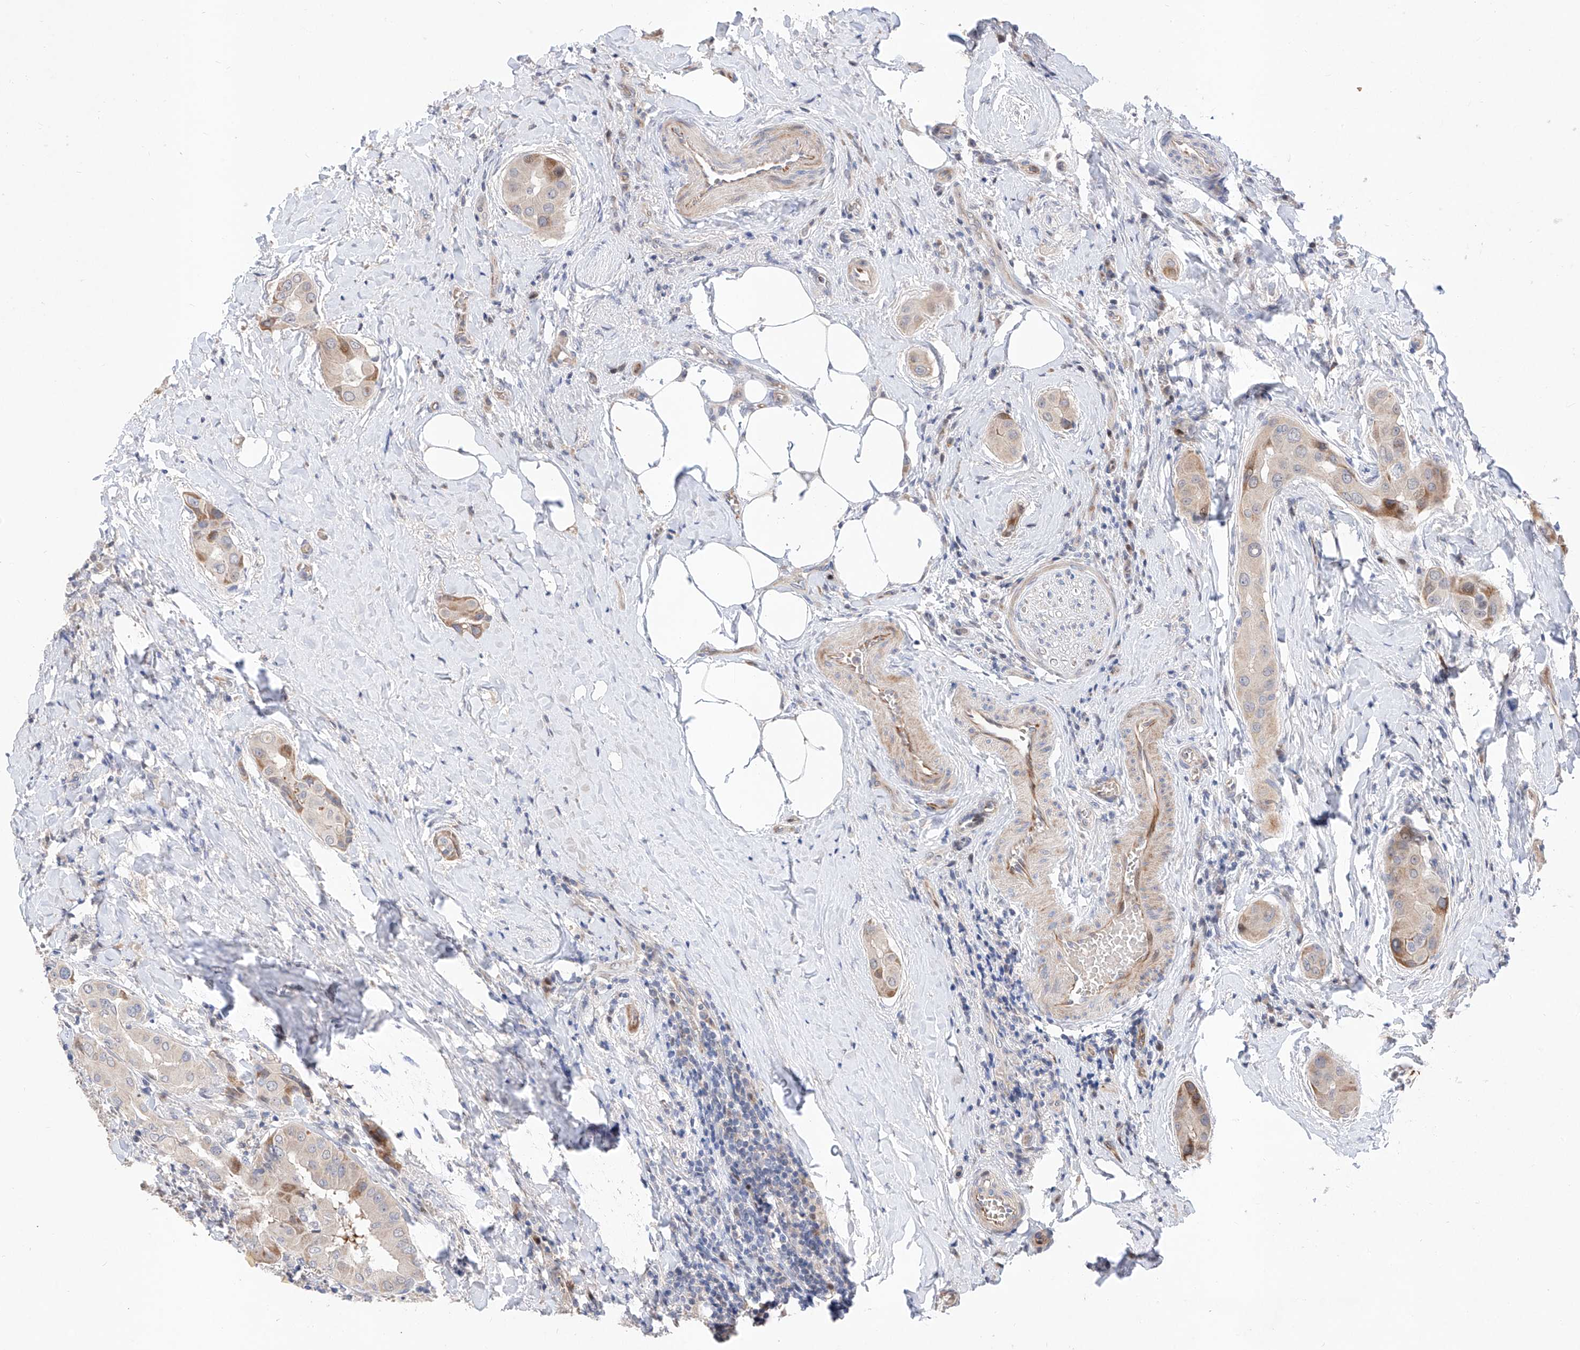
{"staining": {"intensity": "moderate", "quantity": "<25%", "location": "cytoplasmic/membranous"}, "tissue": "thyroid cancer", "cell_type": "Tumor cells", "image_type": "cancer", "snomed": [{"axis": "morphology", "description": "Papillary adenocarcinoma, NOS"}, {"axis": "topography", "description": "Thyroid gland"}], "caption": "The photomicrograph demonstrates immunohistochemical staining of thyroid cancer (papillary adenocarcinoma). There is moderate cytoplasmic/membranous positivity is appreciated in about <25% of tumor cells.", "gene": "FUCA2", "patient": {"sex": "male", "age": 33}}